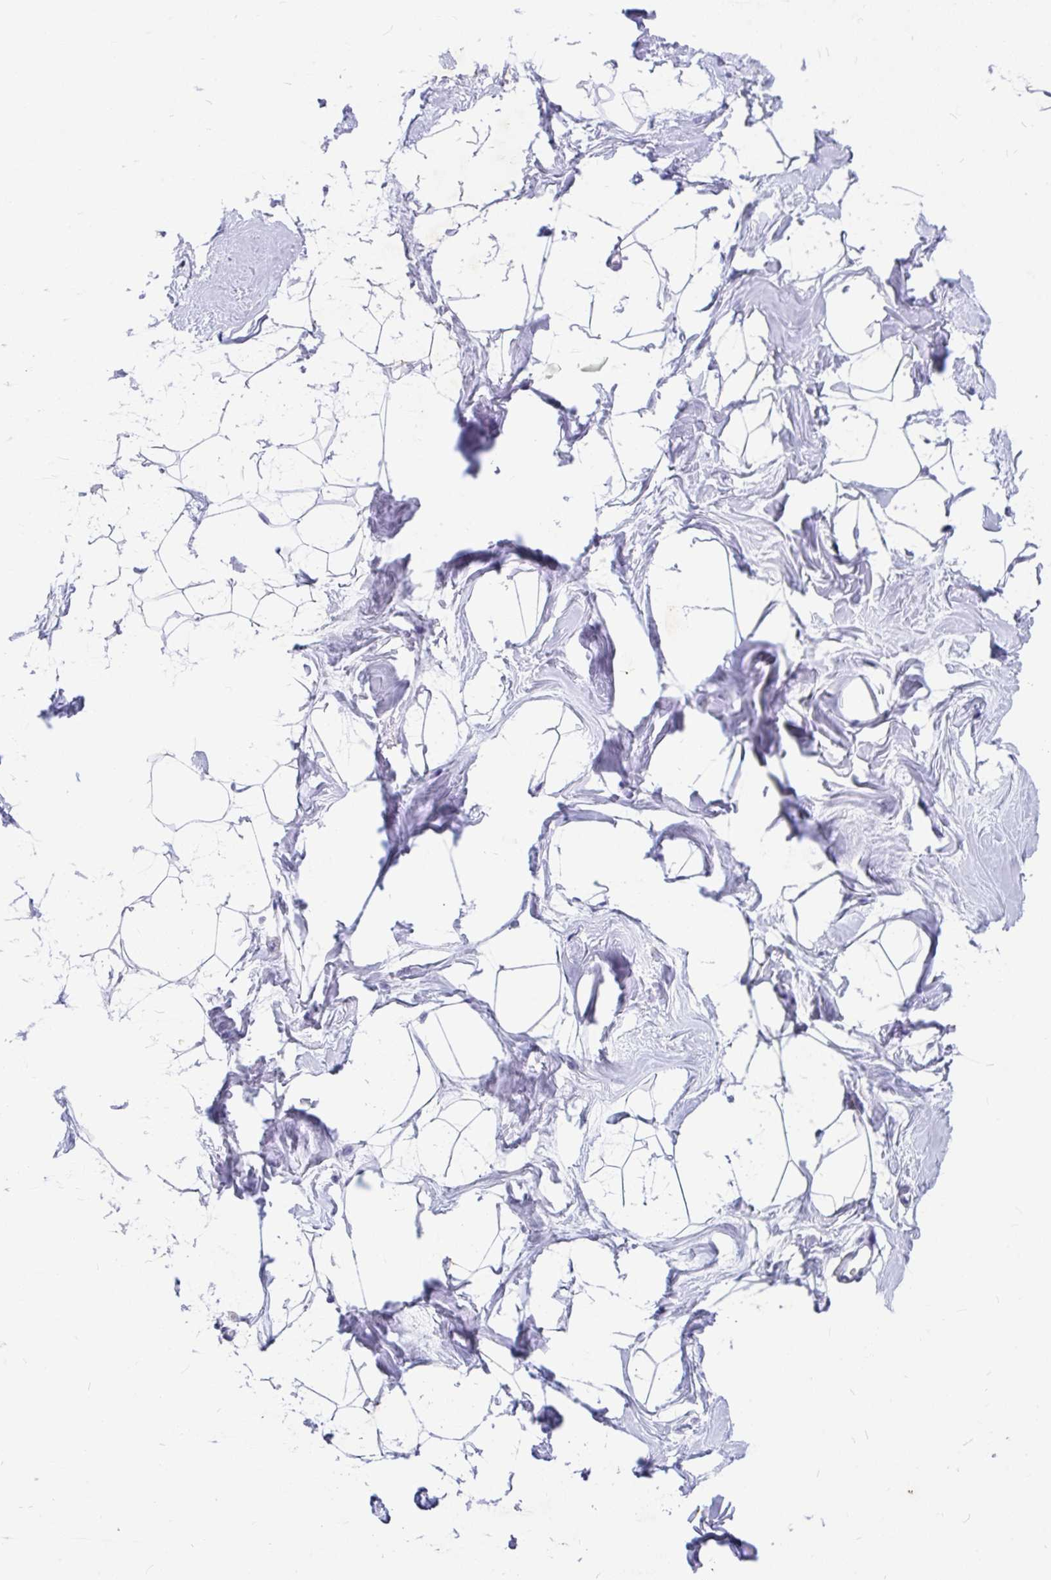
{"staining": {"intensity": "negative", "quantity": "none", "location": "none"}, "tissue": "breast", "cell_type": "Adipocytes", "image_type": "normal", "snomed": [{"axis": "morphology", "description": "Normal tissue, NOS"}, {"axis": "topography", "description": "Breast"}], "caption": "The histopathology image displays no significant expression in adipocytes of breast.", "gene": "EML5", "patient": {"sex": "female", "age": 45}}